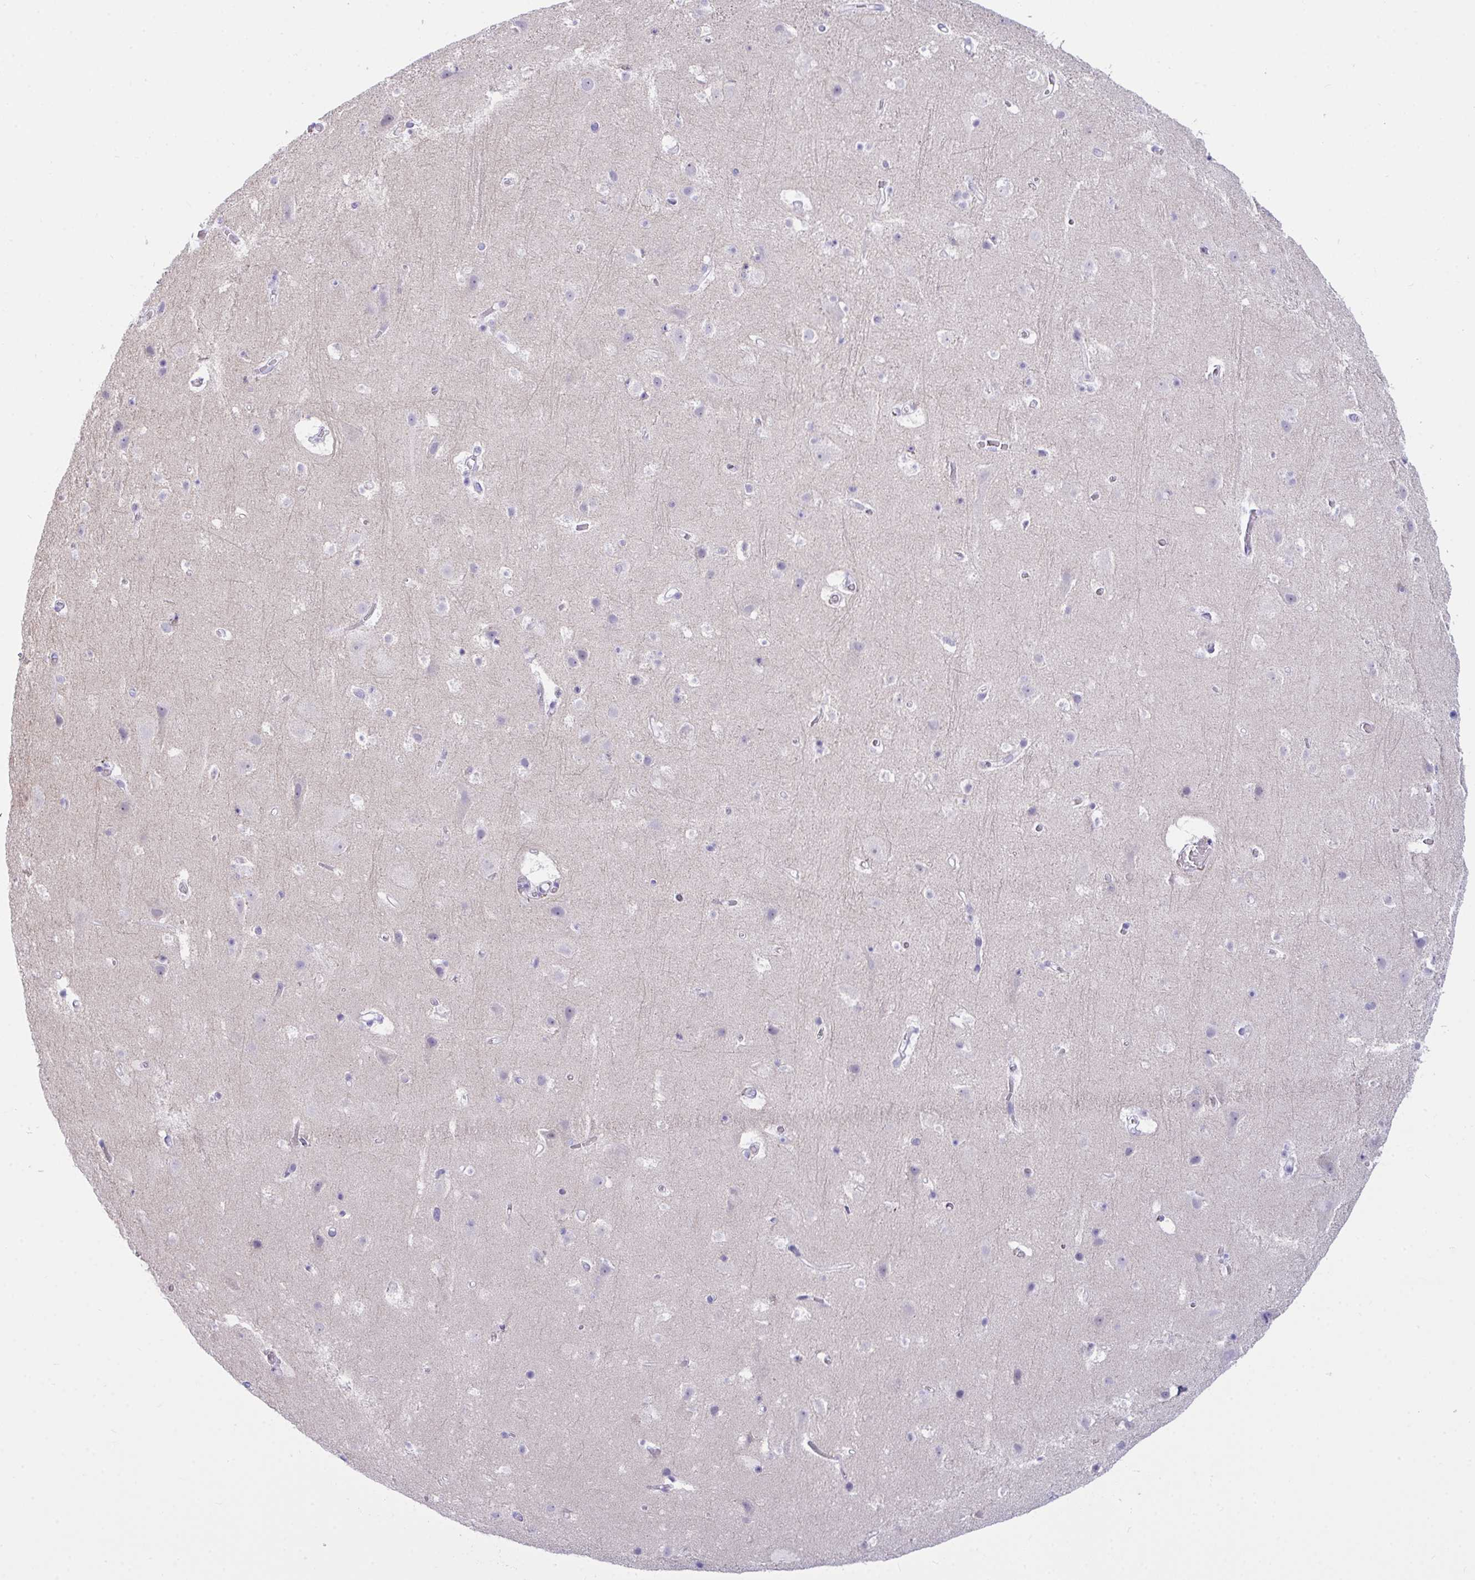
{"staining": {"intensity": "negative", "quantity": "none", "location": "none"}, "tissue": "cerebral cortex", "cell_type": "Endothelial cells", "image_type": "normal", "snomed": [{"axis": "morphology", "description": "Normal tissue, NOS"}, {"axis": "topography", "description": "Cerebral cortex"}], "caption": "There is no significant expression in endothelial cells of cerebral cortex. The staining is performed using DAB brown chromogen with nuclei counter-stained in using hematoxylin.", "gene": "SEMA6B", "patient": {"sex": "female", "age": 42}}